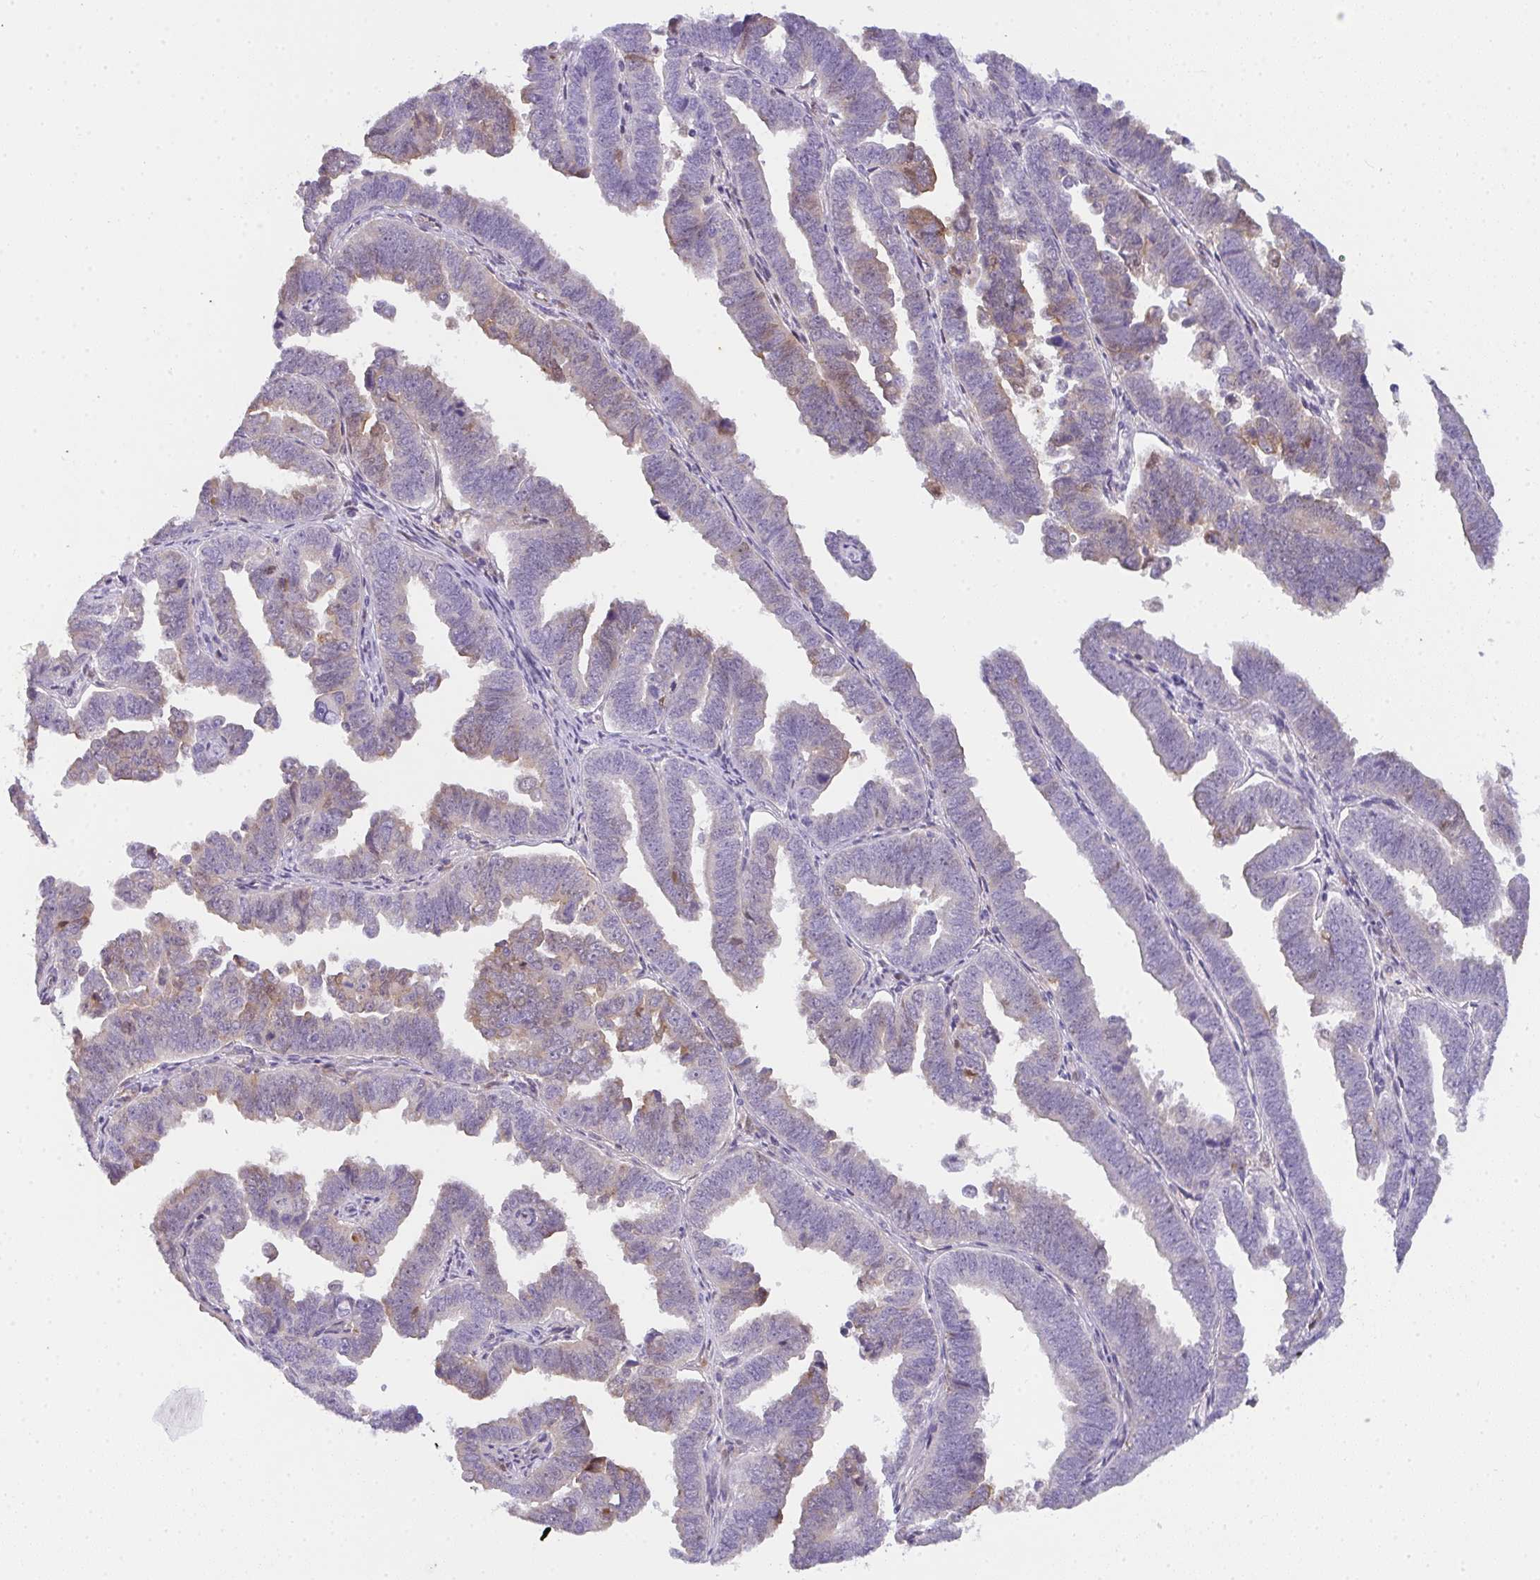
{"staining": {"intensity": "moderate", "quantity": "<25%", "location": "cytoplasmic/membranous"}, "tissue": "endometrial cancer", "cell_type": "Tumor cells", "image_type": "cancer", "snomed": [{"axis": "morphology", "description": "Adenocarcinoma, NOS"}, {"axis": "topography", "description": "Endometrium"}], "caption": "Protein analysis of endometrial cancer (adenocarcinoma) tissue shows moderate cytoplasmic/membranous staining in about <25% of tumor cells. Nuclei are stained in blue.", "gene": "COX7B", "patient": {"sex": "female", "age": 75}}